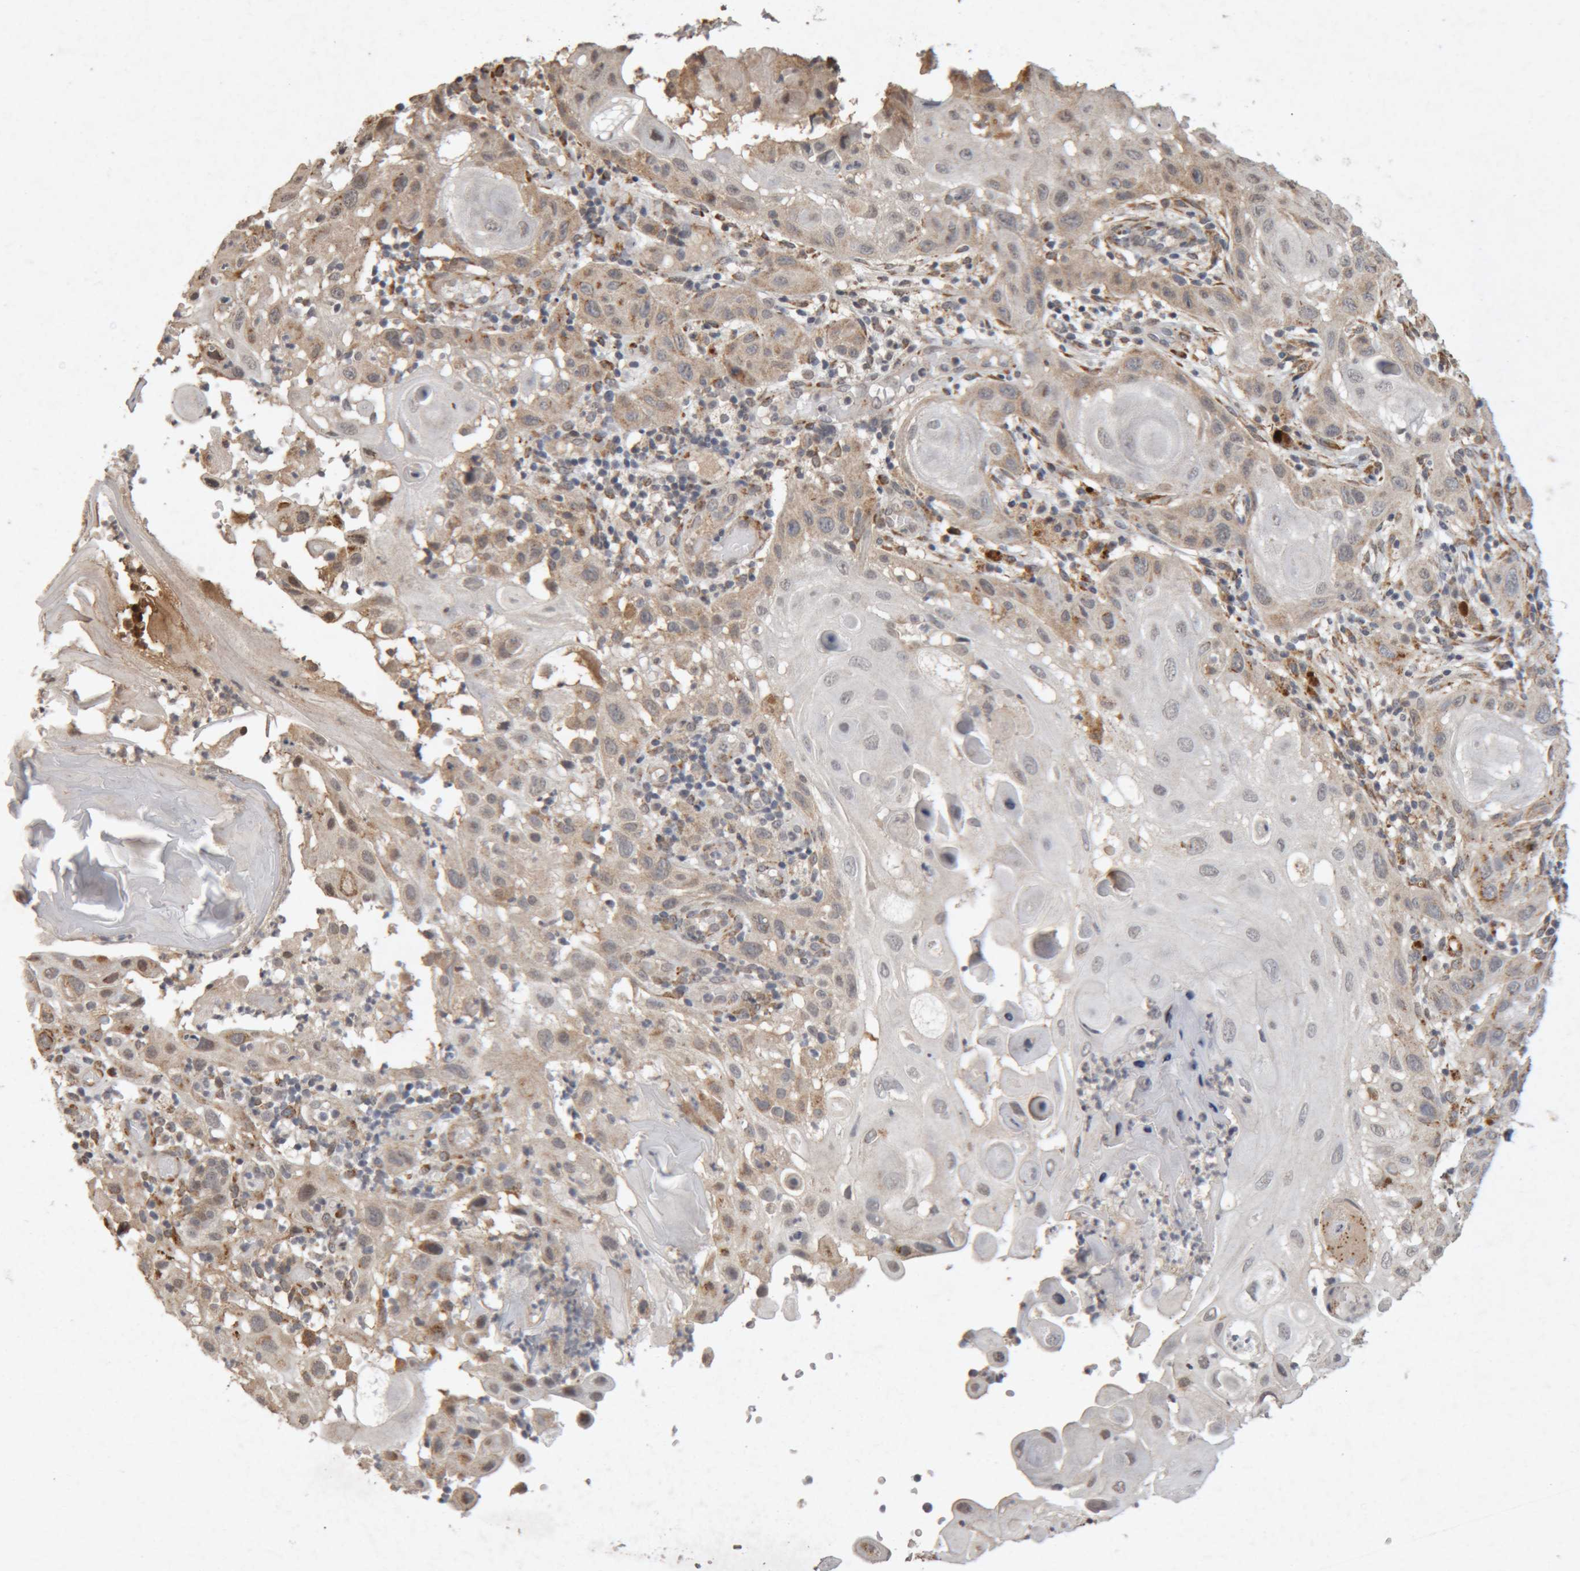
{"staining": {"intensity": "weak", "quantity": ">75%", "location": "cytoplasmic/membranous"}, "tissue": "skin cancer", "cell_type": "Tumor cells", "image_type": "cancer", "snomed": [{"axis": "morphology", "description": "Normal tissue, NOS"}, {"axis": "morphology", "description": "Squamous cell carcinoma, NOS"}, {"axis": "topography", "description": "Skin"}], "caption": "Immunohistochemistry (IHC) (DAB (3,3'-diaminobenzidine)) staining of skin cancer (squamous cell carcinoma) reveals weak cytoplasmic/membranous protein expression in approximately >75% of tumor cells.", "gene": "MEP1A", "patient": {"sex": "female", "age": 96}}